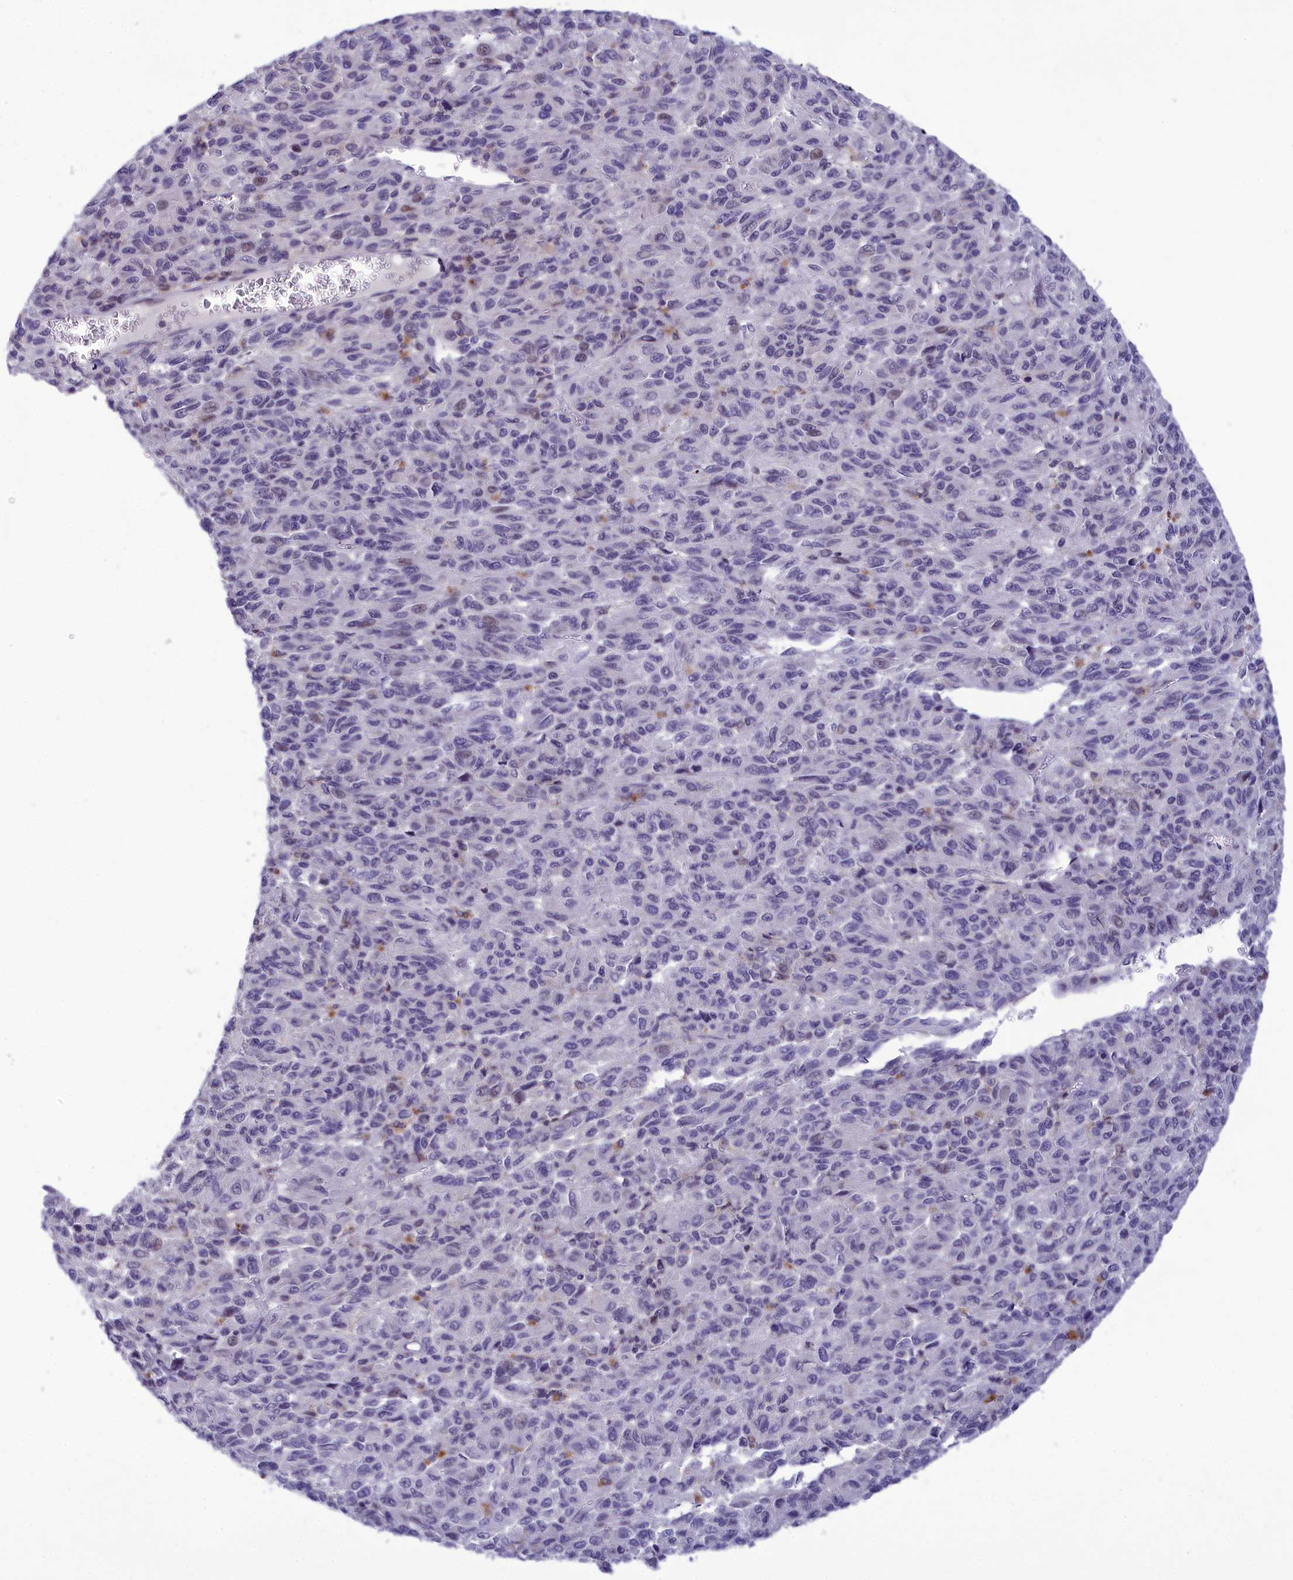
{"staining": {"intensity": "negative", "quantity": "none", "location": "none"}, "tissue": "melanoma", "cell_type": "Tumor cells", "image_type": "cancer", "snomed": [{"axis": "morphology", "description": "Malignant melanoma, Metastatic site"}, {"axis": "topography", "description": "Lung"}], "caption": "Protein analysis of malignant melanoma (metastatic site) displays no significant staining in tumor cells. (DAB immunohistochemistry (IHC) with hematoxylin counter stain).", "gene": "CORO2A", "patient": {"sex": "male", "age": 64}}